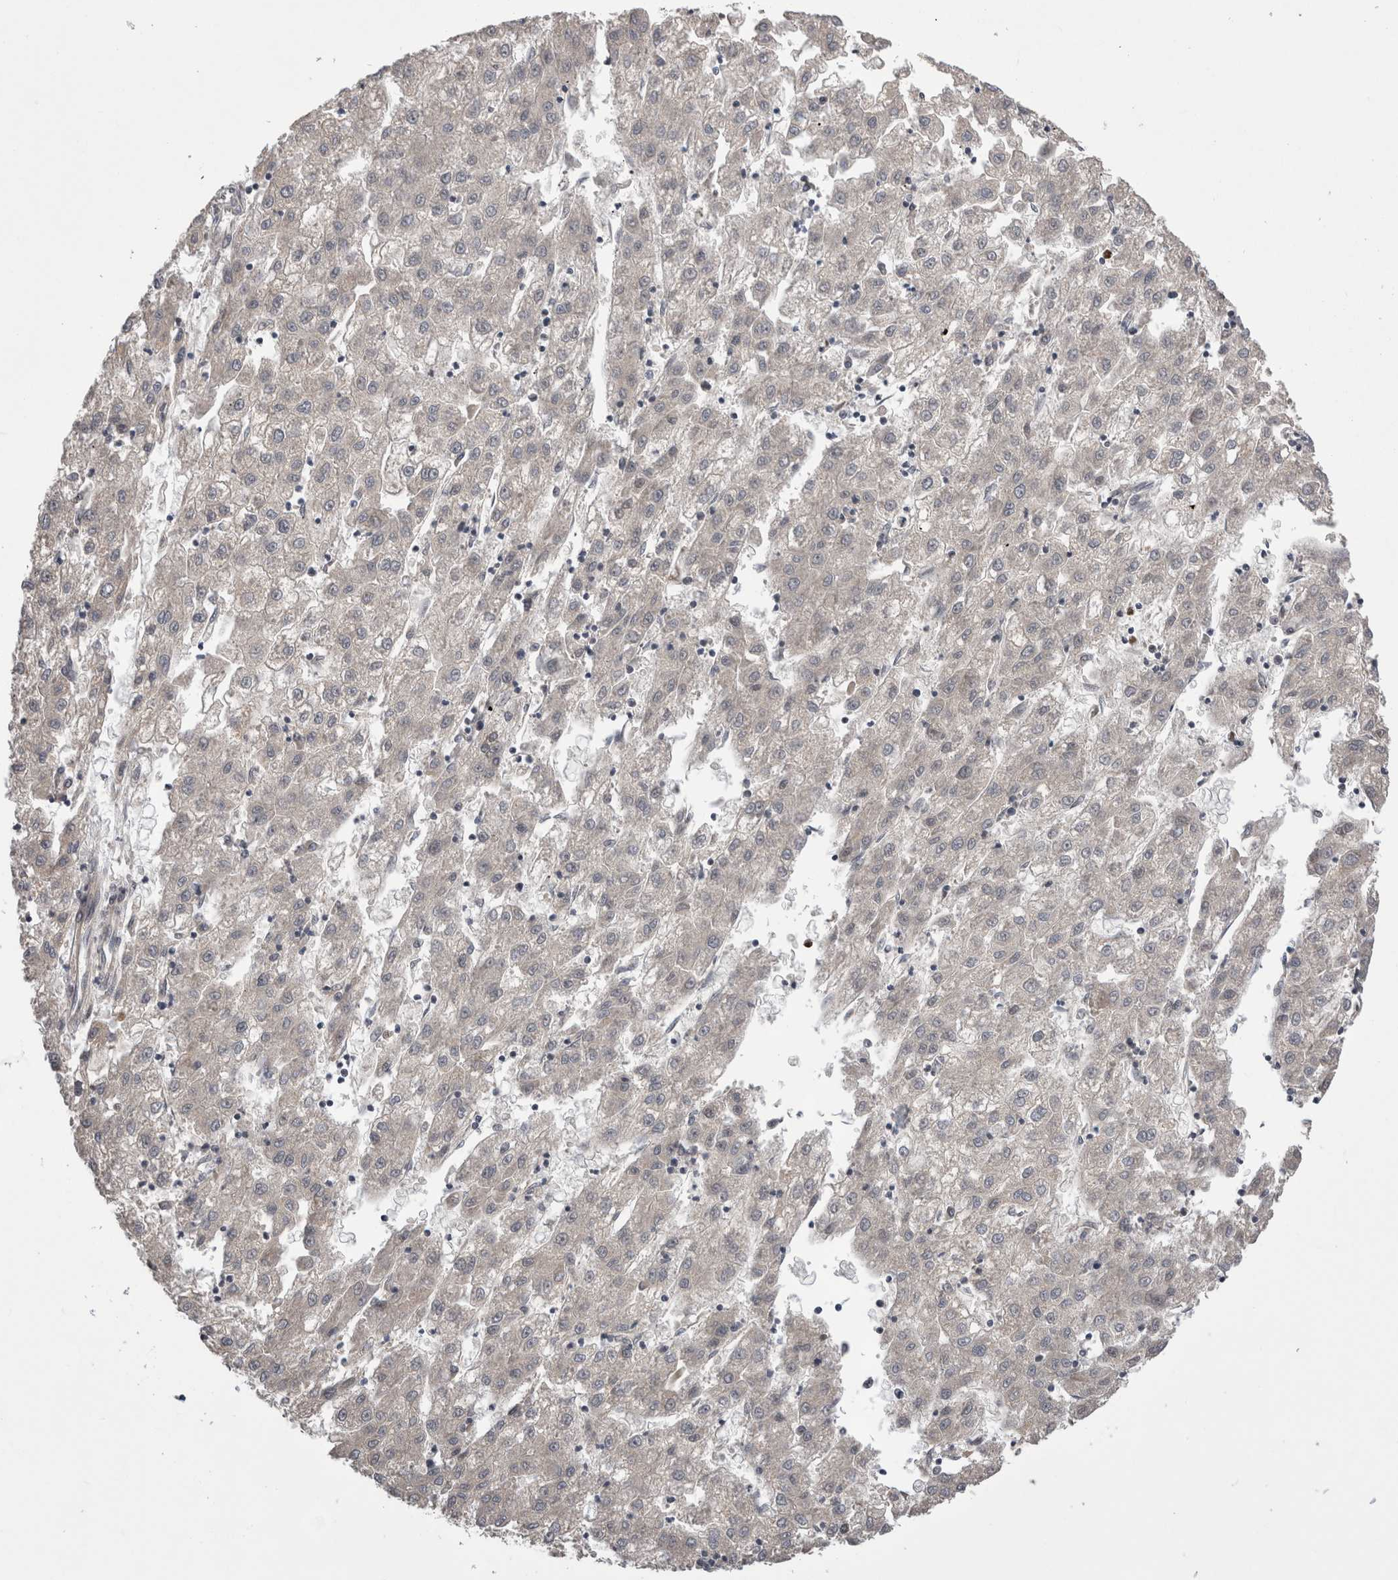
{"staining": {"intensity": "negative", "quantity": "none", "location": "none"}, "tissue": "liver cancer", "cell_type": "Tumor cells", "image_type": "cancer", "snomed": [{"axis": "morphology", "description": "Carcinoma, Hepatocellular, NOS"}, {"axis": "topography", "description": "Liver"}], "caption": "Tumor cells show no significant positivity in liver cancer (hepatocellular carcinoma).", "gene": "ARHGAP29", "patient": {"sex": "male", "age": 72}}